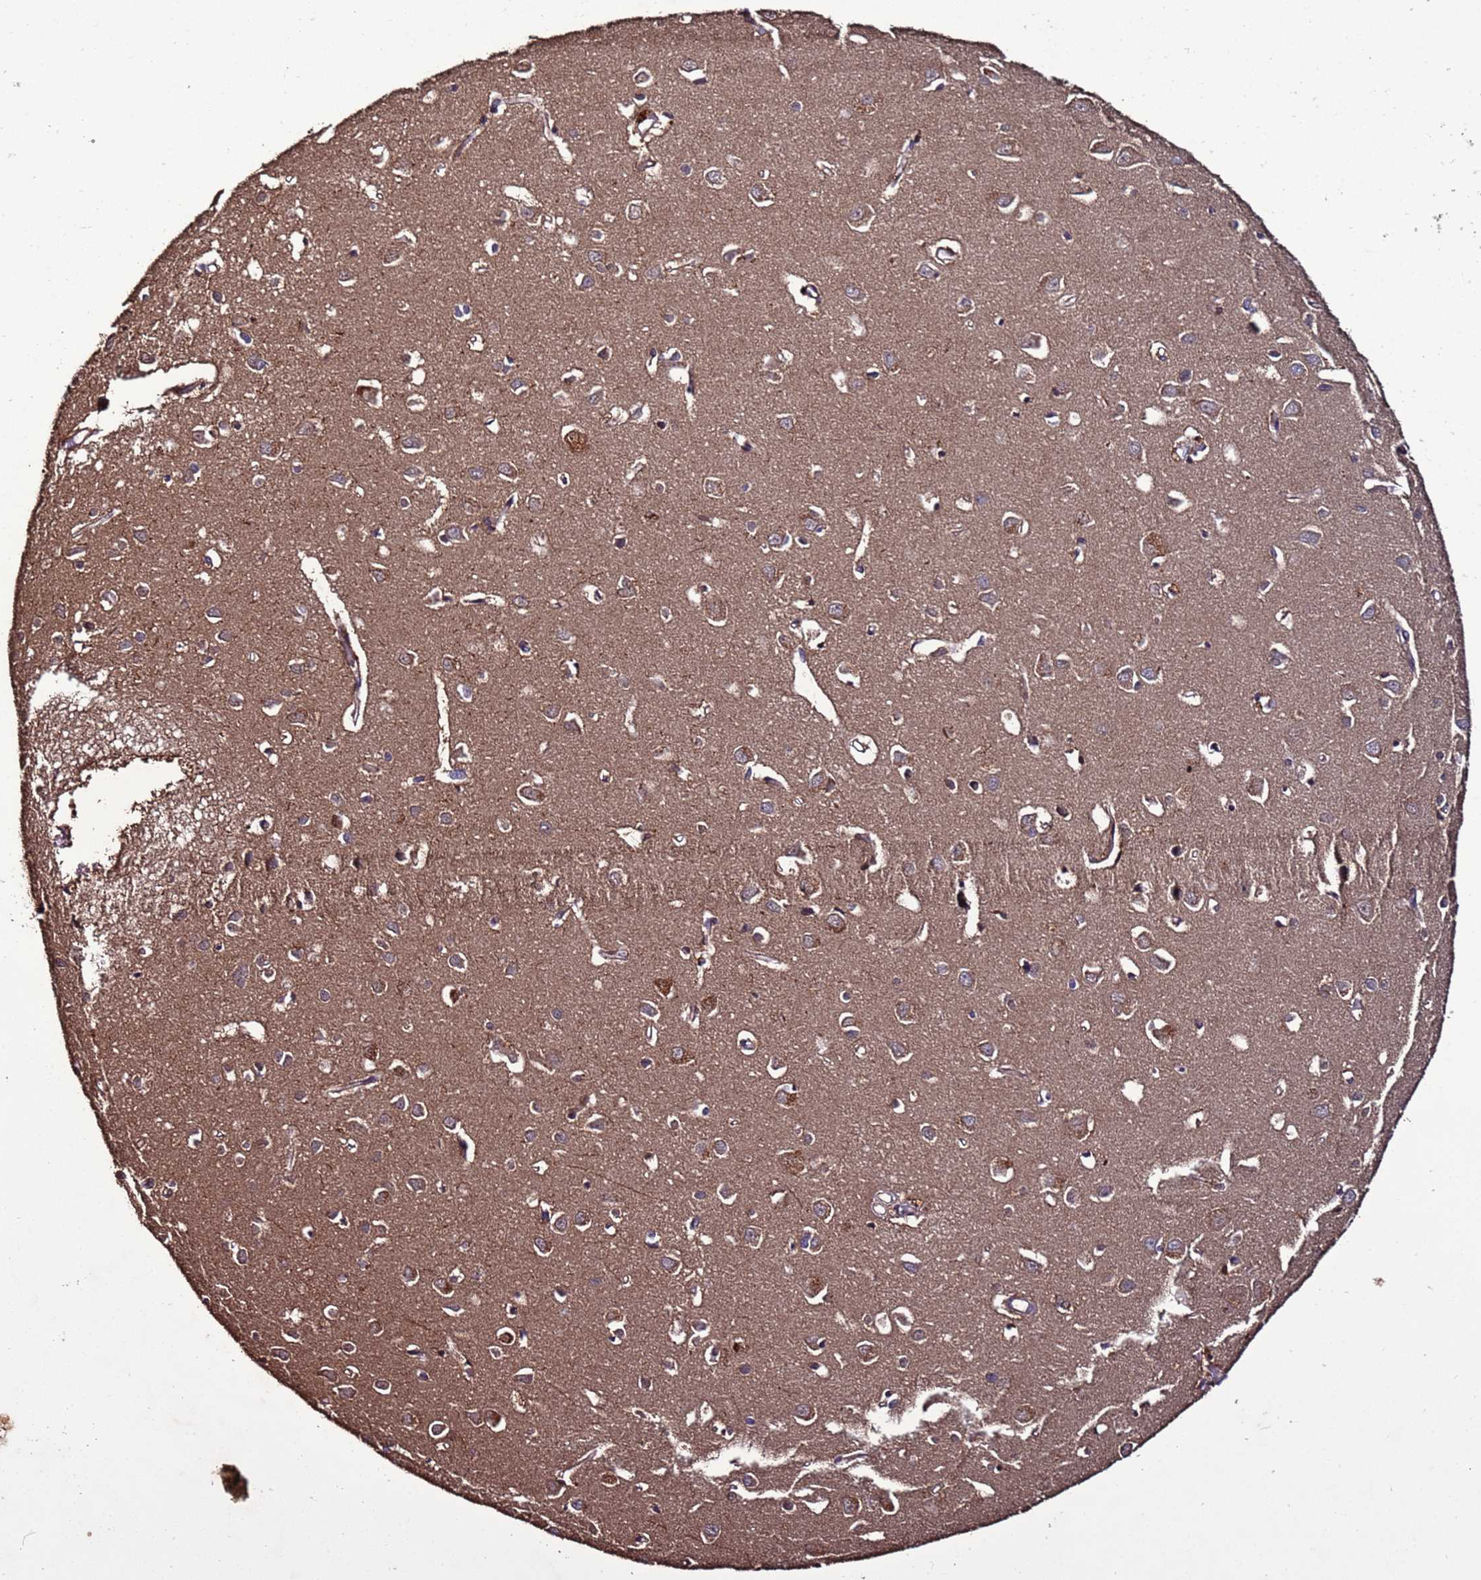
{"staining": {"intensity": "moderate", "quantity": "<25%", "location": "cytoplasmic/membranous"}, "tissue": "cerebral cortex", "cell_type": "Endothelial cells", "image_type": "normal", "snomed": [{"axis": "morphology", "description": "Normal tissue, NOS"}, {"axis": "topography", "description": "Cerebral cortex"}], "caption": "High-power microscopy captured an immunohistochemistry (IHC) micrograph of benign cerebral cortex, revealing moderate cytoplasmic/membranous positivity in about <25% of endothelial cells. Immunohistochemistry (ihc) stains the protein in brown and the nuclei are stained blue.", "gene": "RPS15A", "patient": {"sex": "female", "age": 64}}